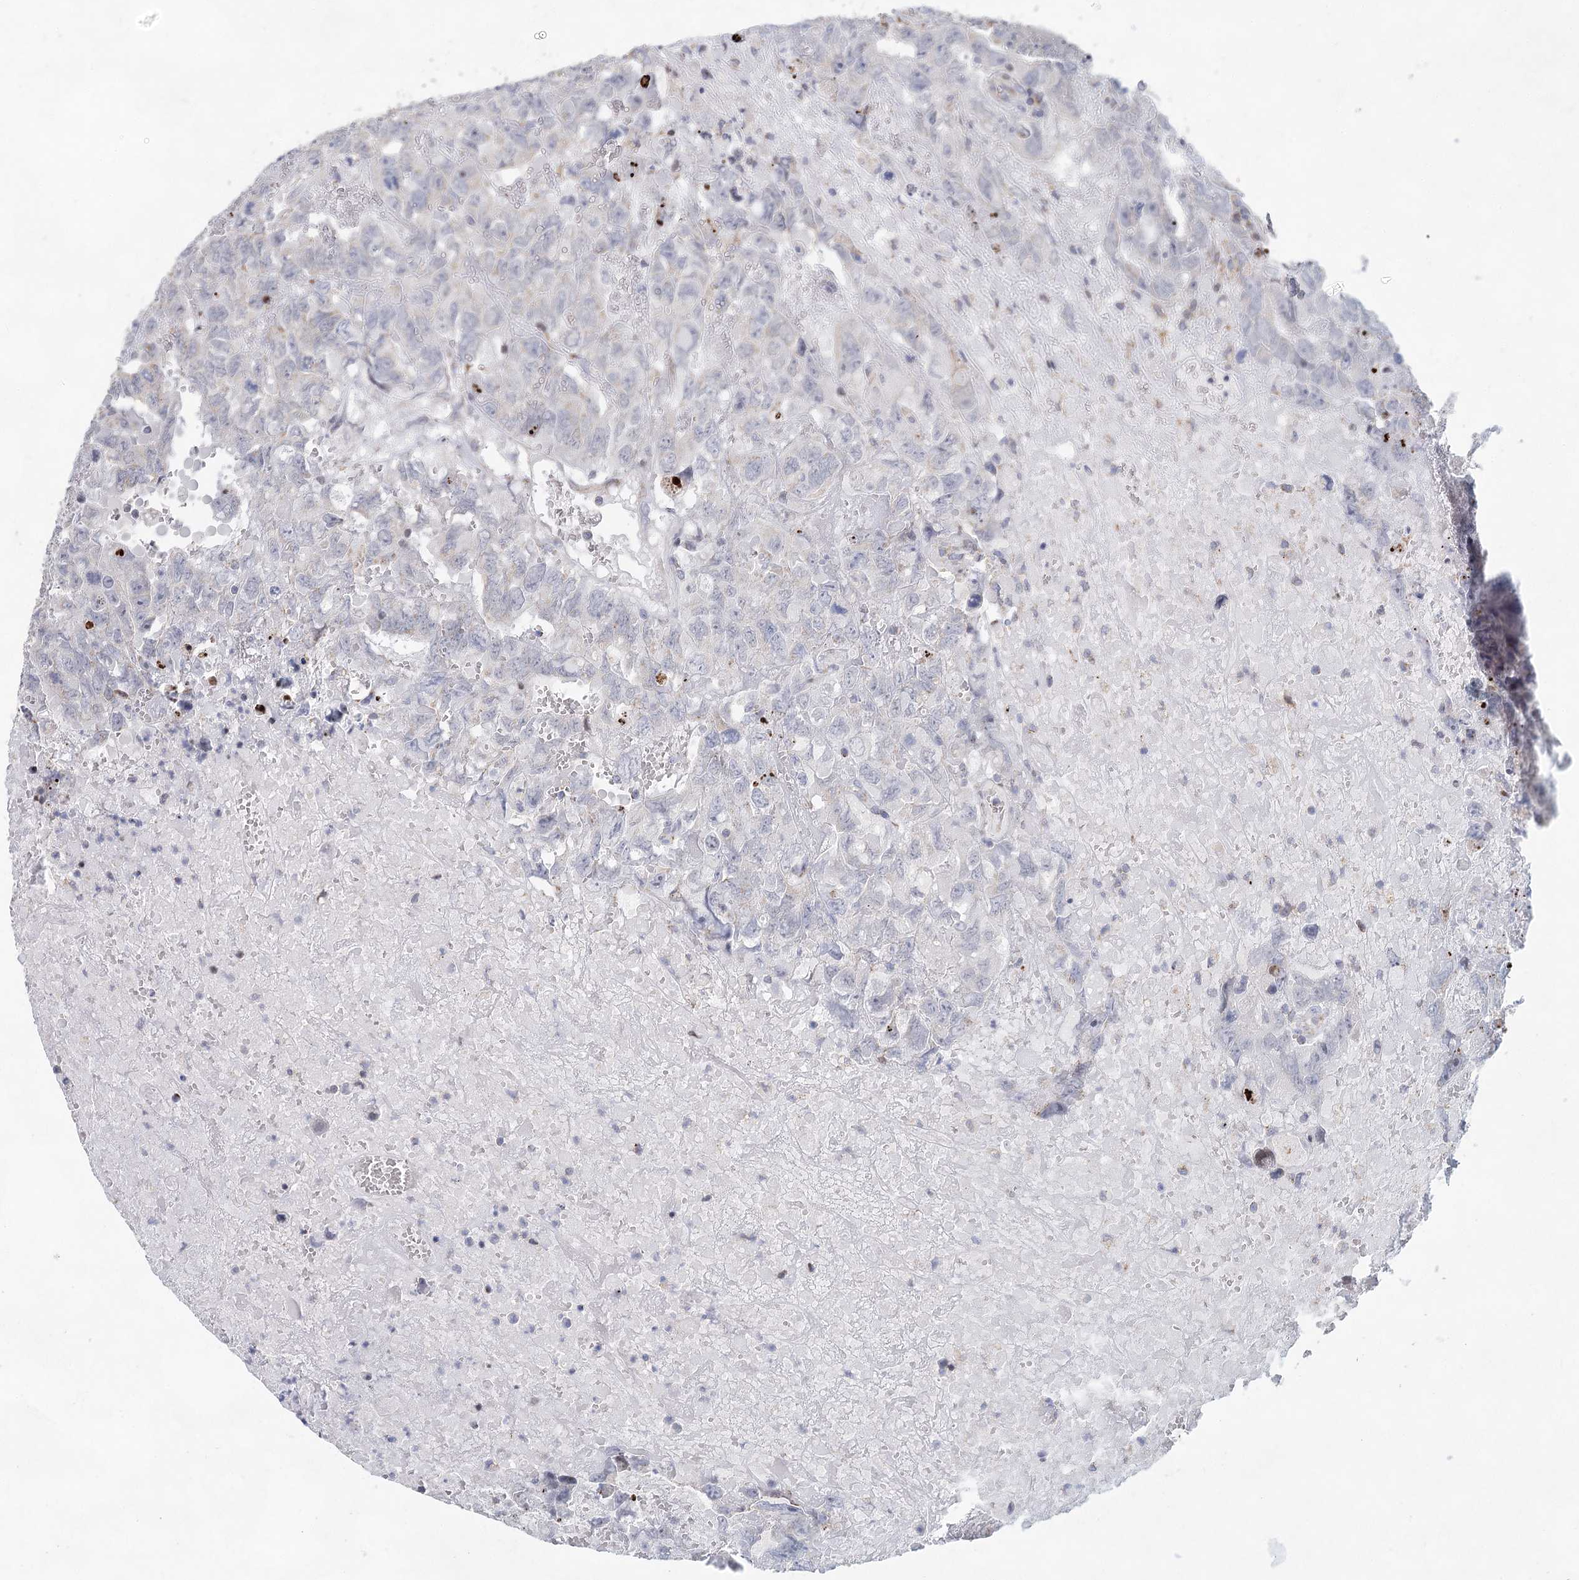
{"staining": {"intensity": "negative", "quantity": "none", "location": "none"}, "tissue": "testis cancer", "cell_type": "Tumor cells", "image_type": "cancer", "snomed": [{"axis": "morphology", "description": "Carcinoma, Embryonal, NOS"}, {"axis": "topography", "description": "Testis"}], "caption": "The histopathology image demonstrates no staining of tumor cells in testis cancer.", "gene": "XPO6", "patient": {"sex": "male", "age": 45}}